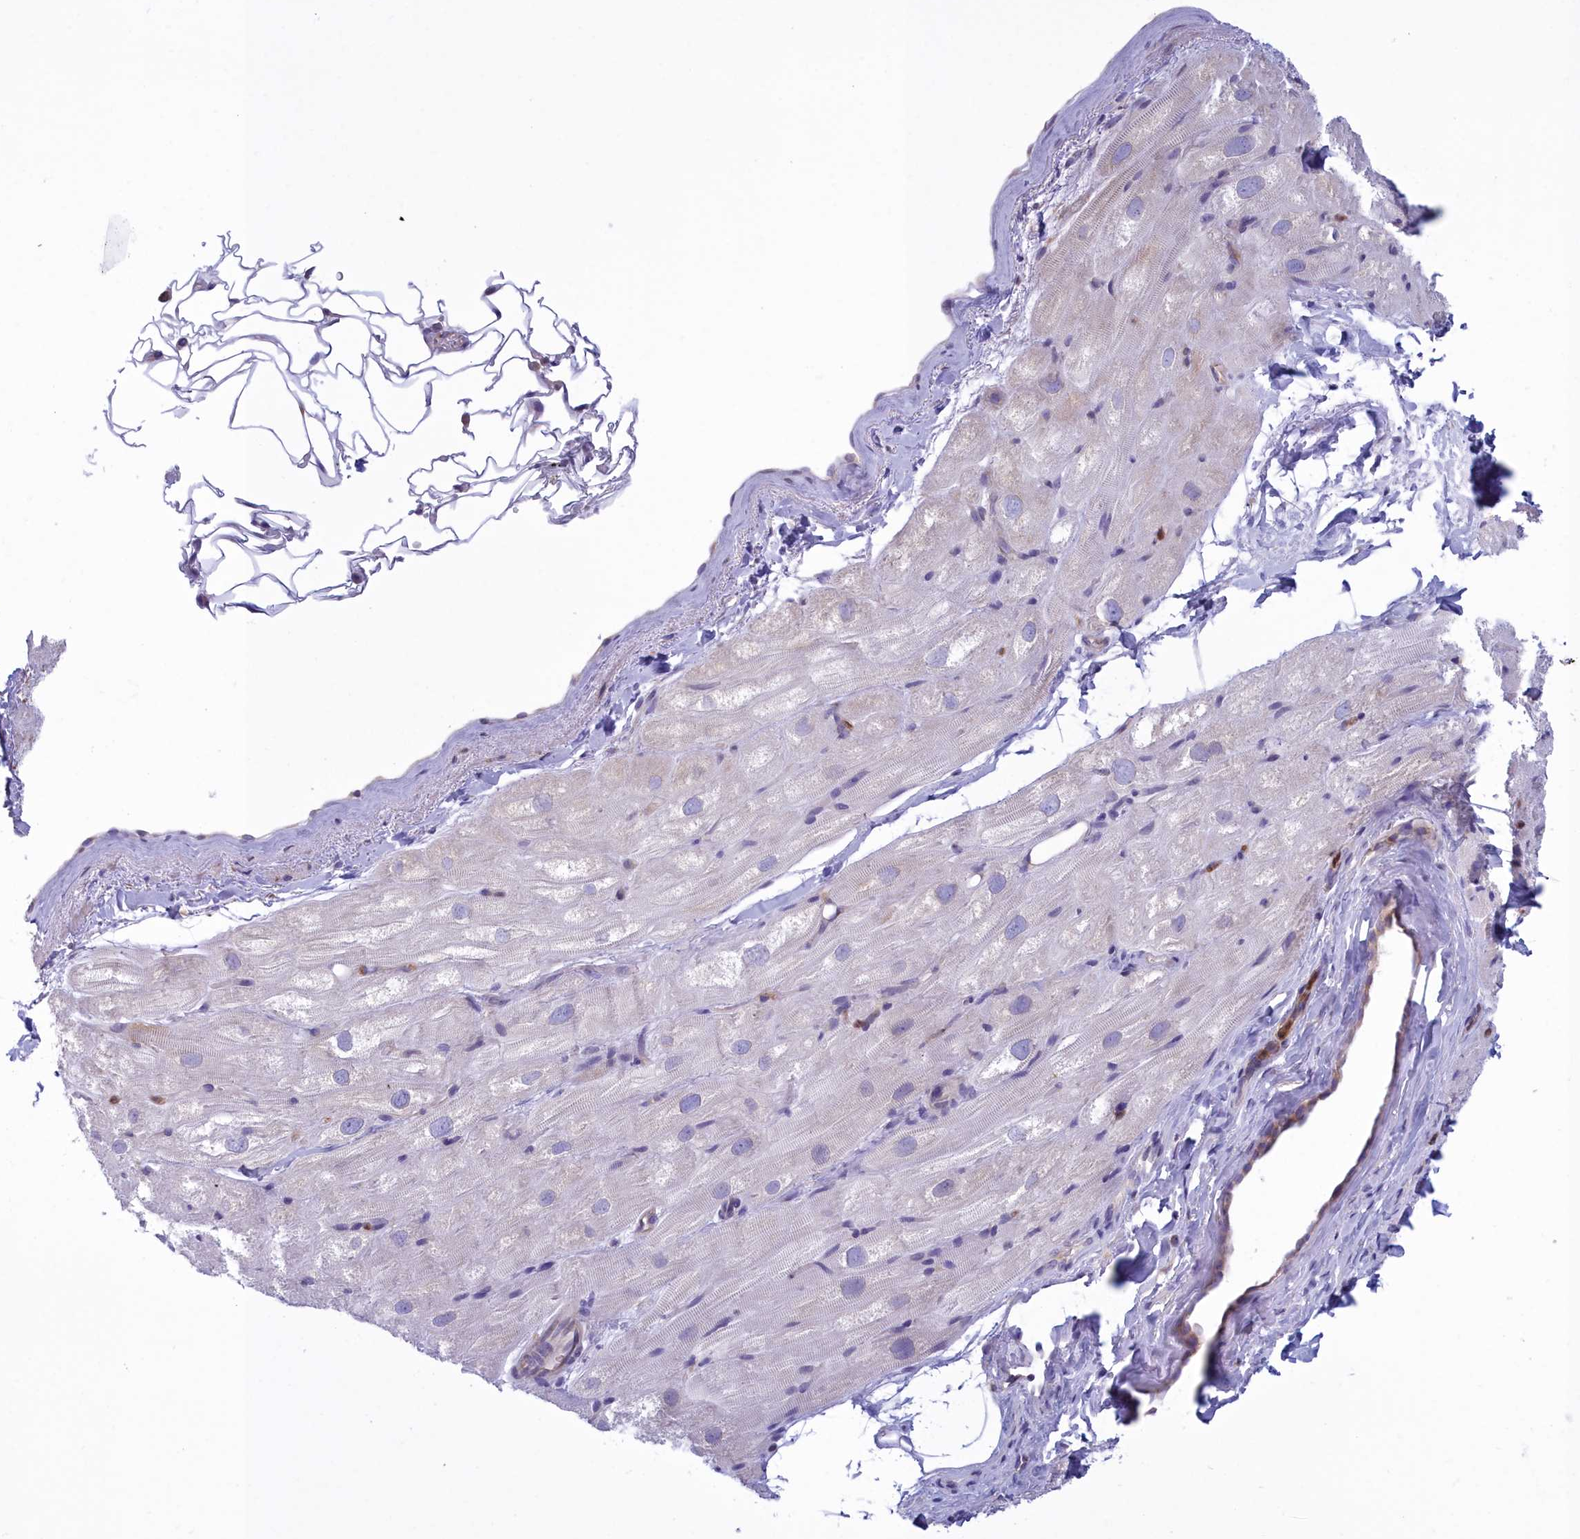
{"staining": {"intensity": "negative", "quantity": "none", "location": "none"}, "tissue": "heart muscle", "cell_type": "Cardiomyocytes", "image_type": "normal", "snomed": [{"axis": "morphology", "description": "Normal tissue, NOS"}, {"axis": "topography", "description": "Heart"}], "caption": "Benign heart muscle was stained to show a protein in brown. There is no significant expression in cardiomyocytes. Nuclei are stained in blue.", "gene": "HM13", "patient": {"sex": "male", "age": 50}}